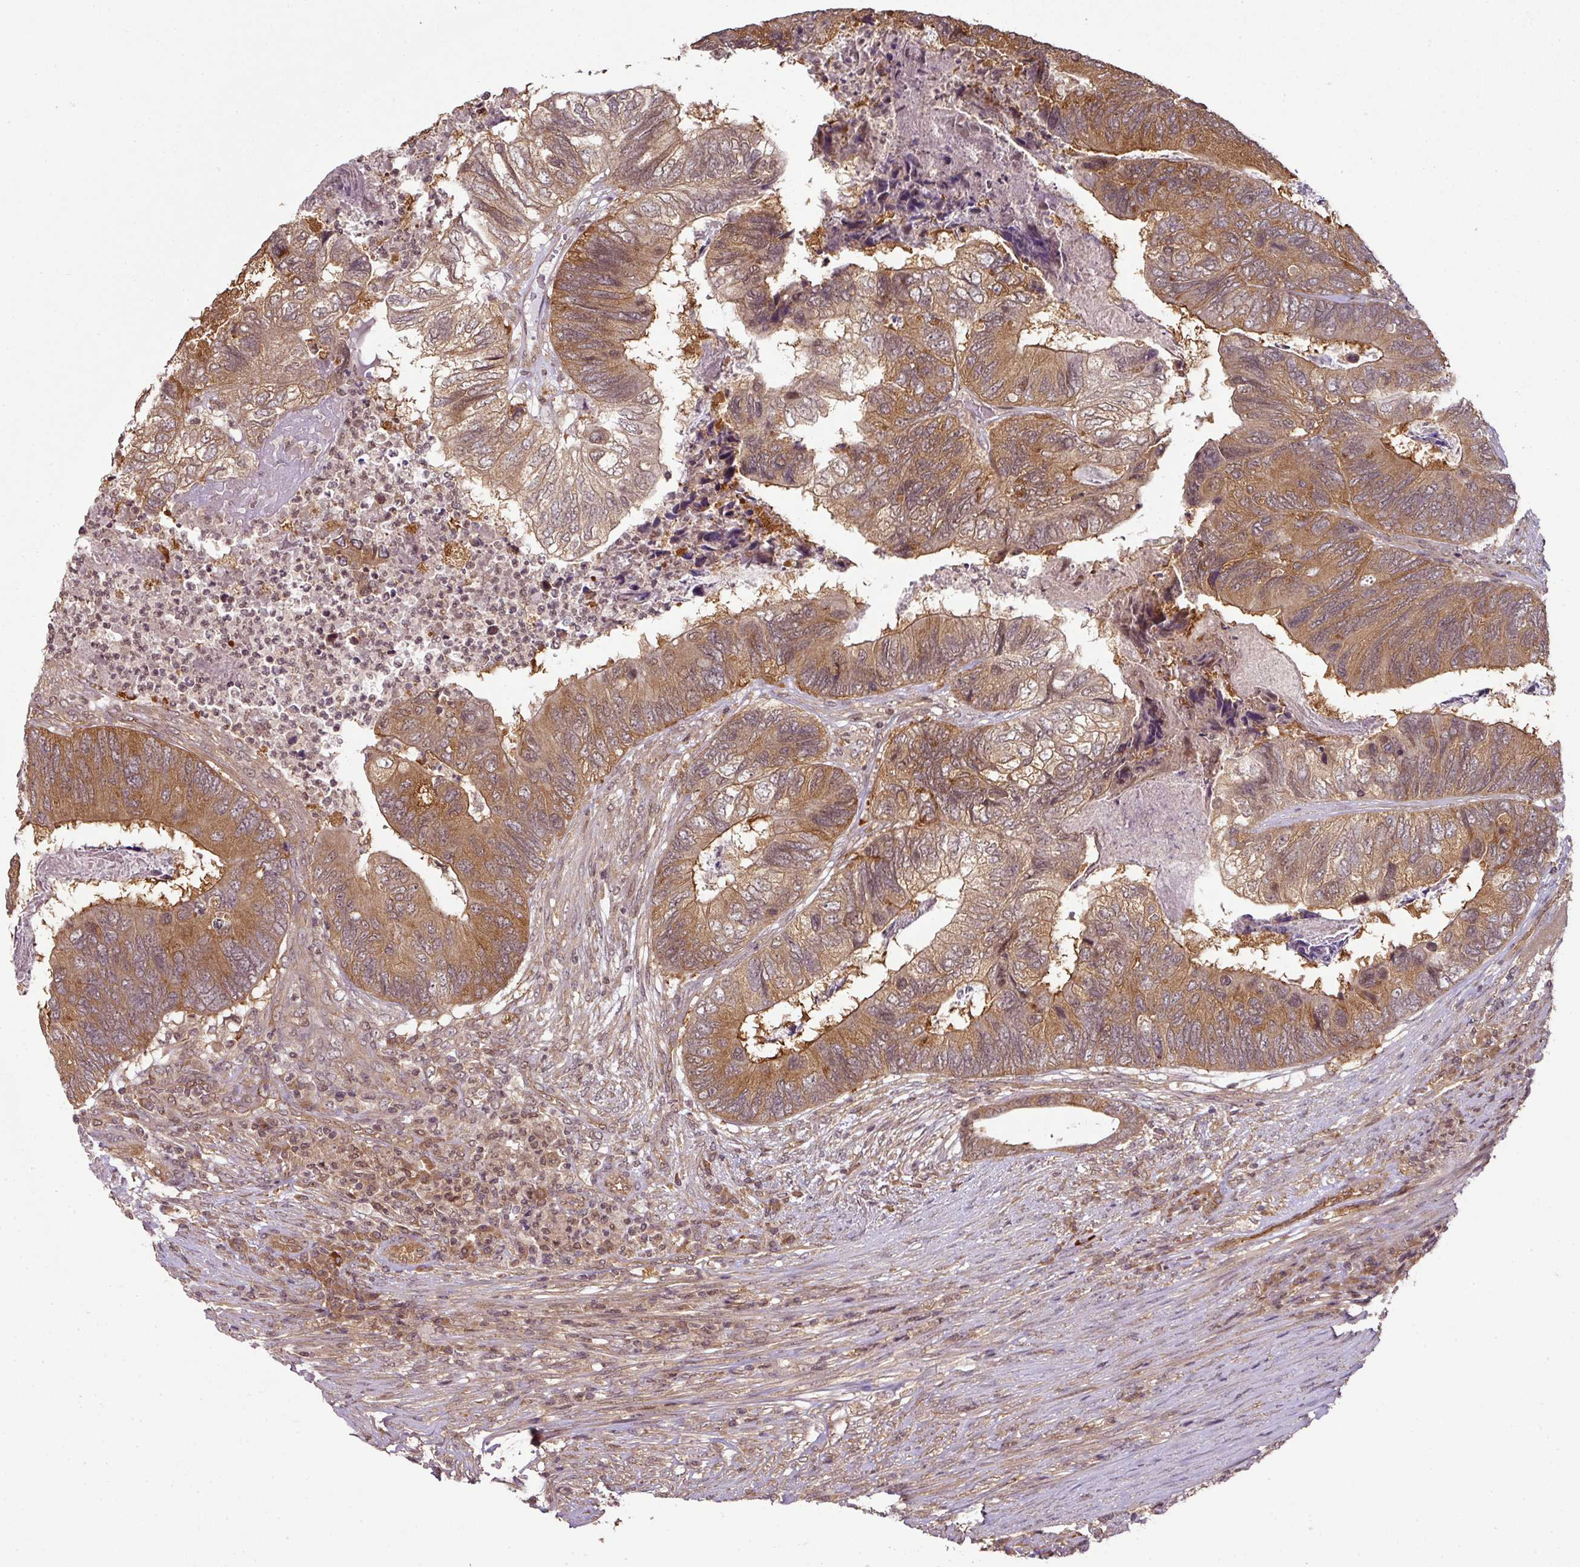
{"staining": {"intensity": "moderate", "quantity": ">75%", "location": "cytoplasmic/membranous"}, "tissue": "colorectal cancer", "cell_type": "Tumor cells", "image_type": "cancer", "snomed": [{"axis": "morphology", "description": "Adenocarcinoma, NOS"}, {"axis": "topography", "description": "Colon"}], "caption": "Human adenocarcinoma (colorectal) stained with a protein marker displays moderate staining in tumor cells.", "gene": "ANKRD18A", "patient": {"sex": "female", "age": 67}}